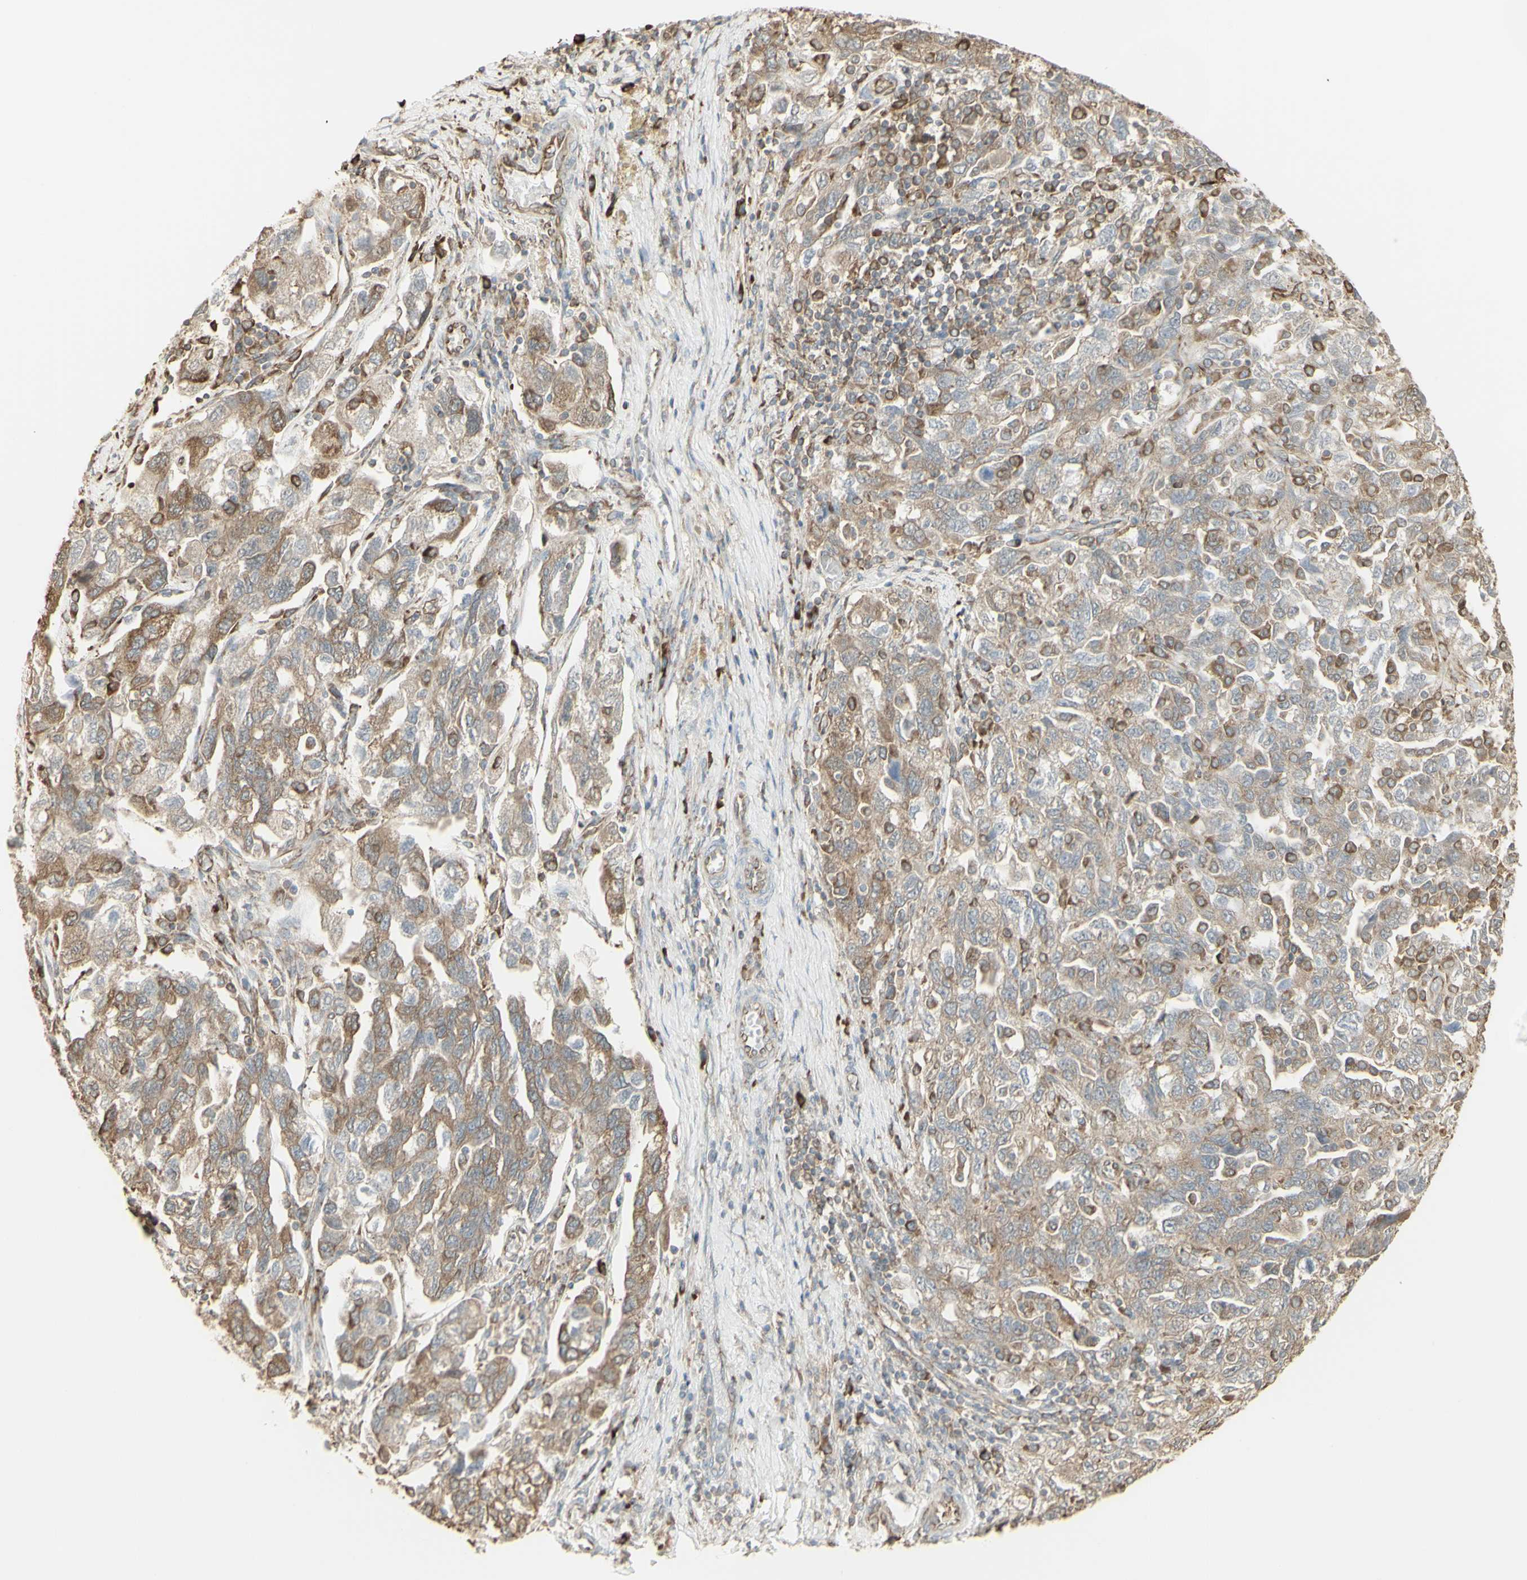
{"staining": {"intensity": "weak", "quantity": ">75%", "location": "cytoplasmic/membranous"}, "tissue": "ovarian cancer", "cell_type": "Tumor cells", "image_type": "cancer", "snomed": [{"axis": "morphology", "description": "Carcinoma, NOS"}, {"axis": "morphology", "description": "Cystadenocarcinoma, serous, NOS"}, {"axis": "topography", "description": "Ovary"}], "caption": "Protein expression analysis of human ovarian cancer (carcinoma) reveals weak cytoplasmic/membranous staining in about >75% of tumor cells. (Brightfield microscopy of DAB IHC at high magnification).", "gene": "EEF1B2", "patient": {"sex": "female", "age": 69}}